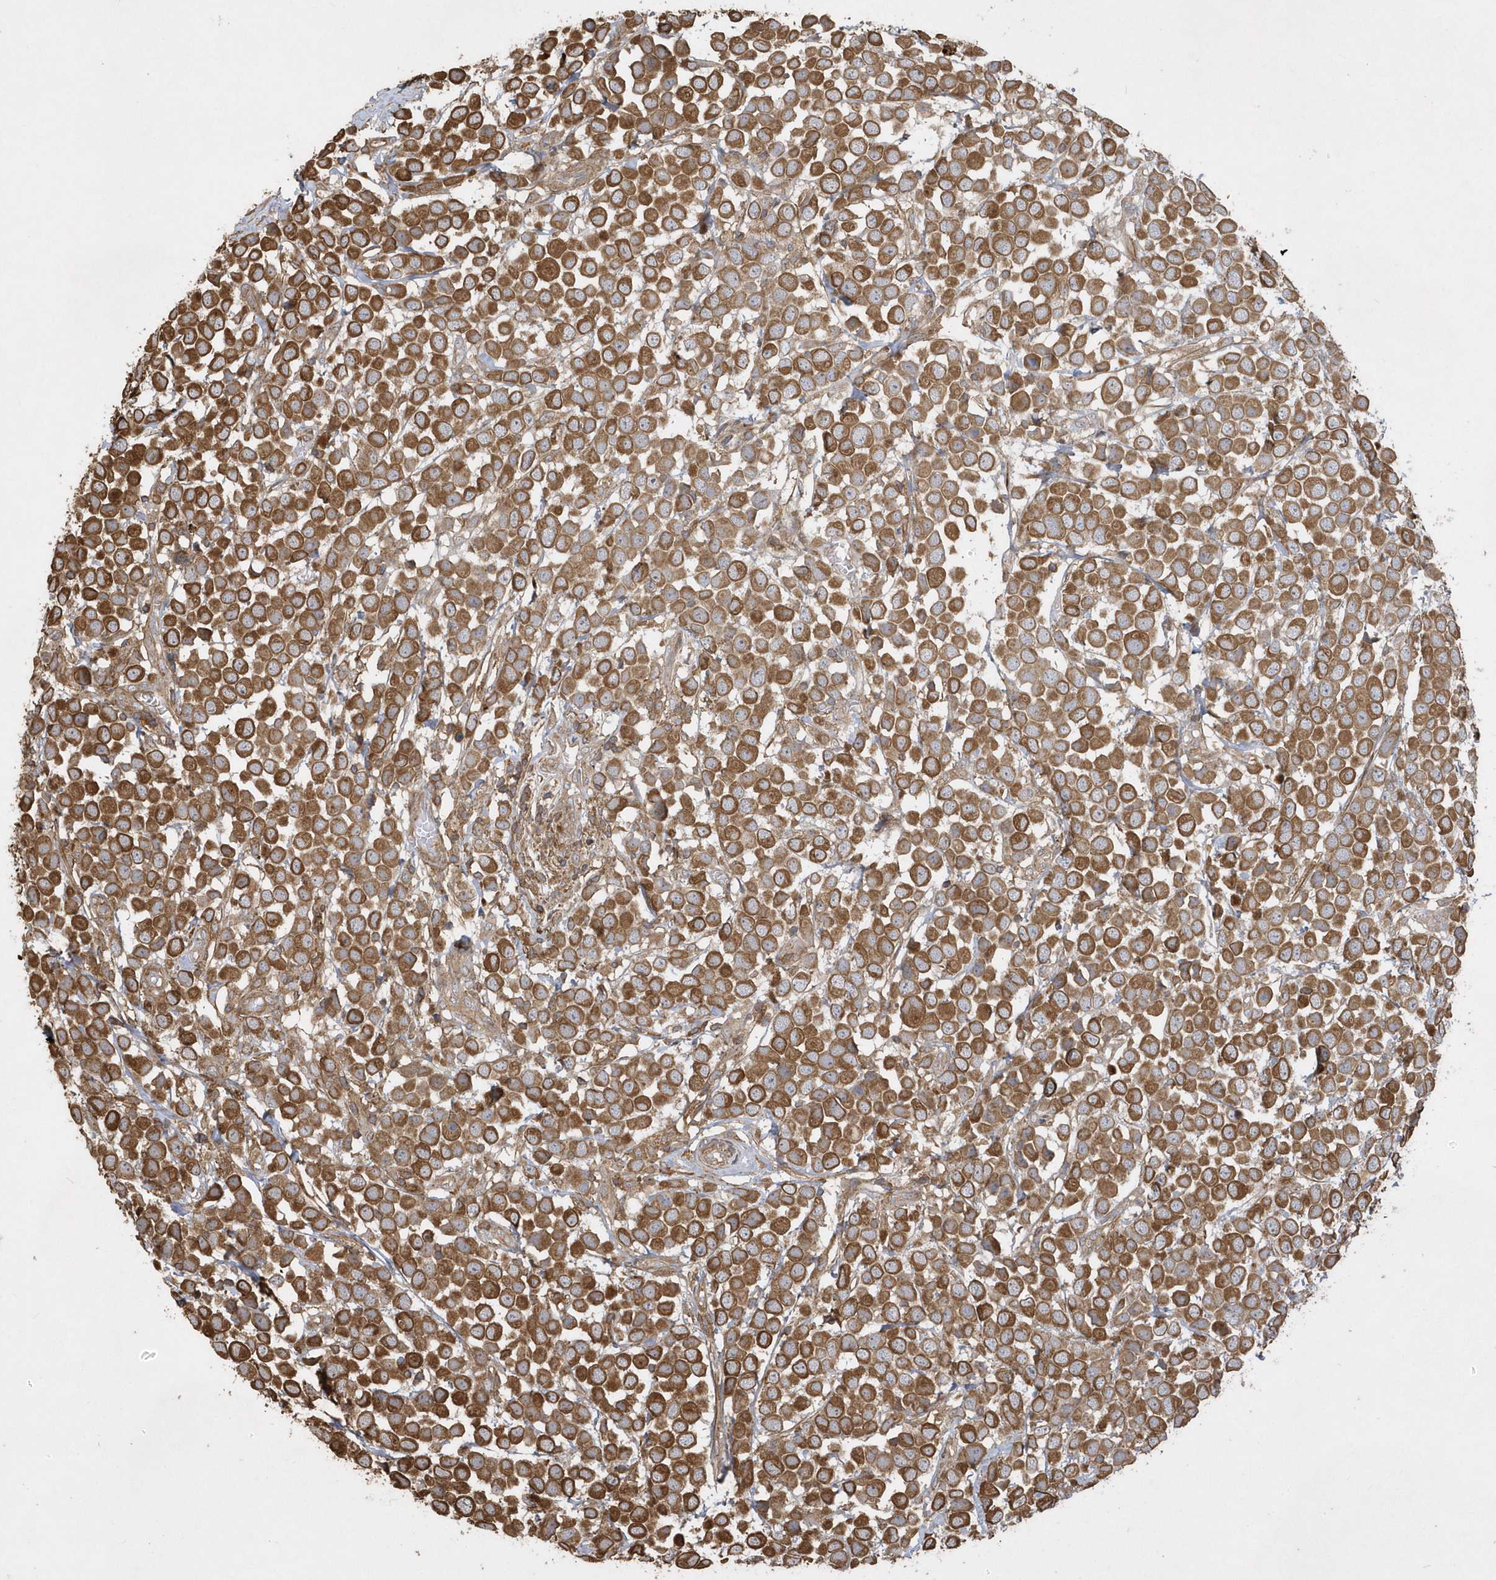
{"staining": {"intensity": "strong", "quantity": ">75%", "location": "cytoplasmic/membranous"}, "tissue": "breast cancer", "cell_type": "Tumor cells", "image_type": "cancer", "snomed": [{"axis": "morphology", "description": "Duct carcinoma"}, {"axis": "topography", "description": "Breast"}], "caption": "Immunohistochemistry (IHC) histopathology image of breast infiltrating ductal carcinoma stained for a protein (brown), which demonstrates high levels of strong cytoplasmic/membranous expression in approximately >75% of tumor cells.", "gene": "SENP8", "patient": {"sex": "female", "age": 61}}